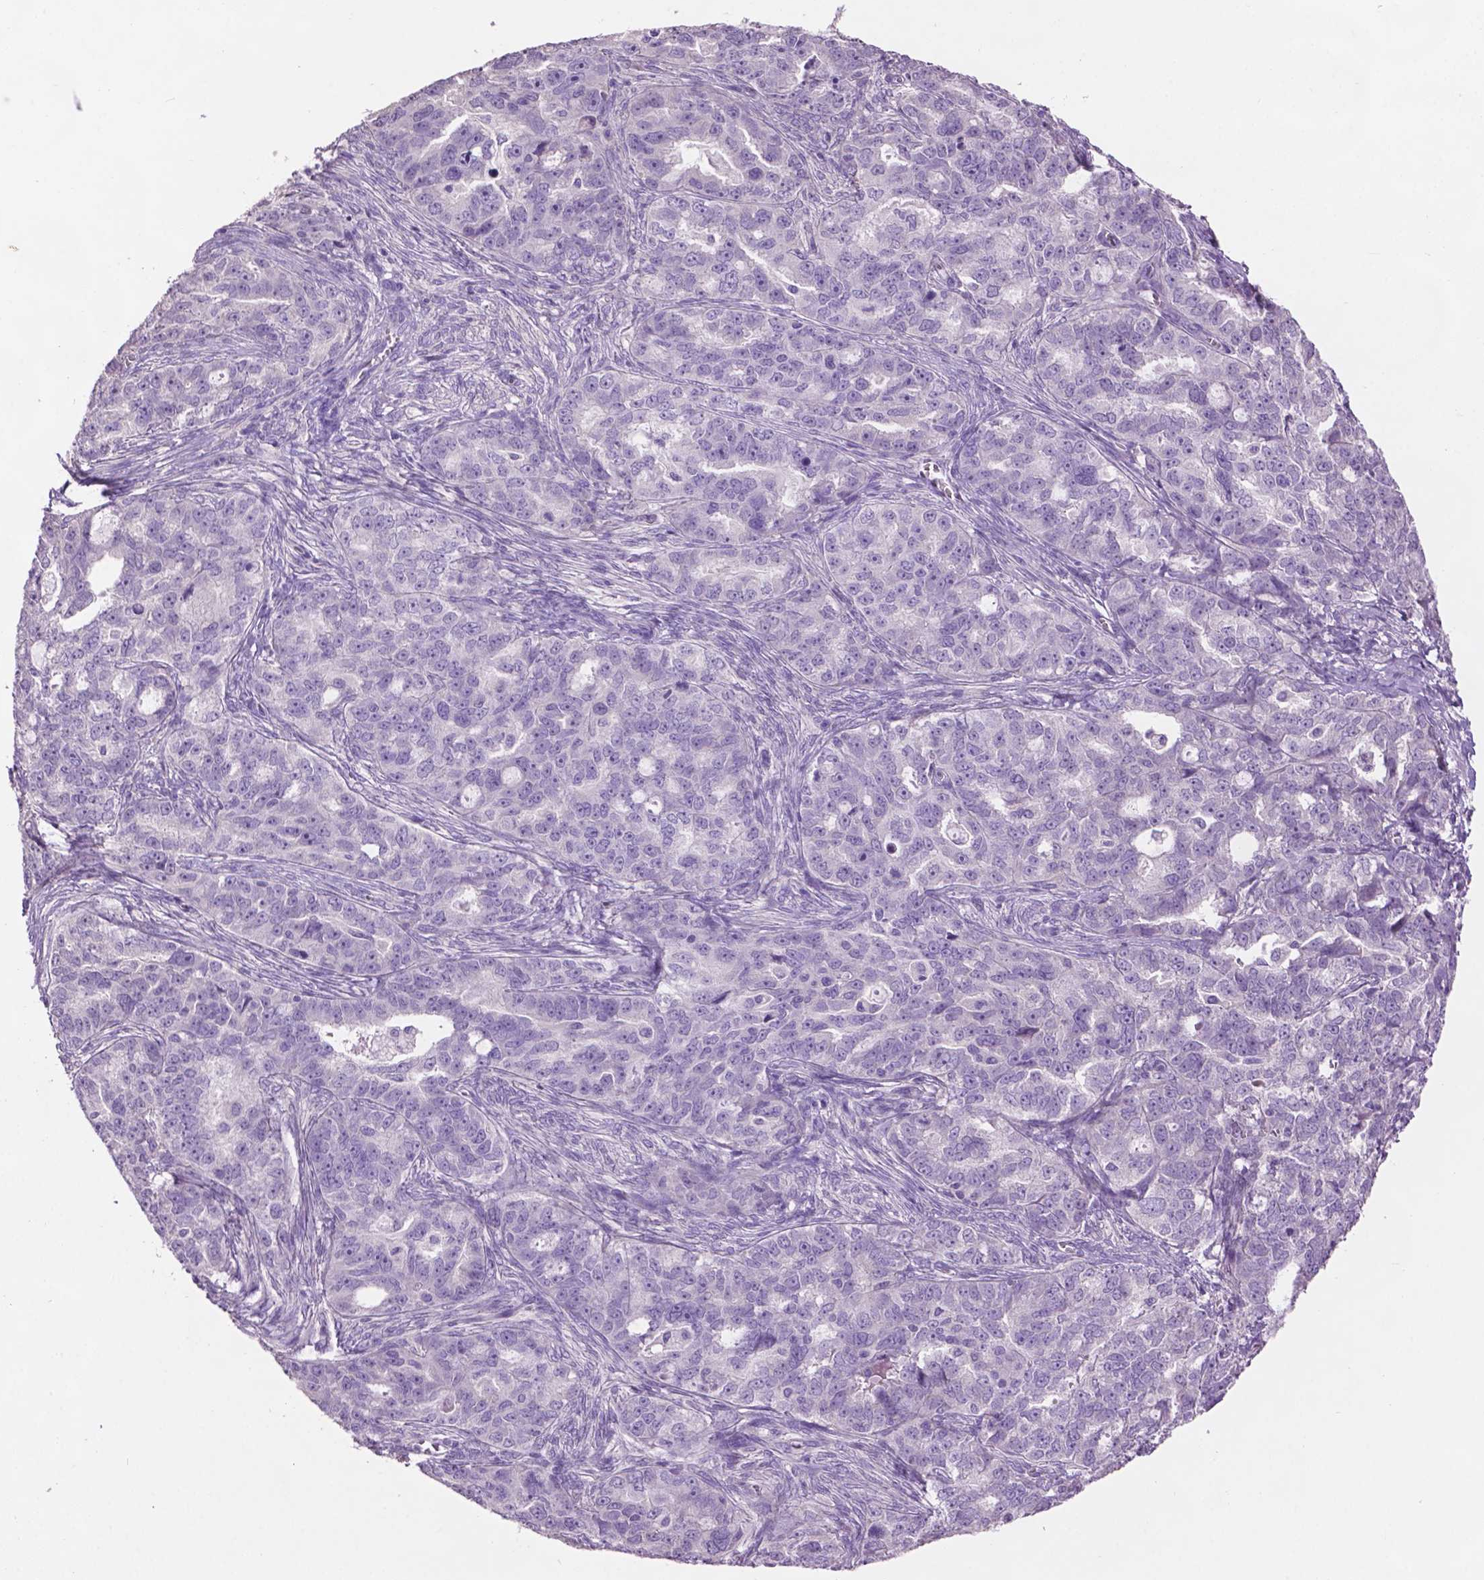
{"staining": {"intensity": "negative", "quantity": "none", "location": "none"}, "tissue": "ovarian cancer", "cell_type": "Tumor cells", "image_type": "cancer", "snomed": [{"axis": "morphology", "description": "Cystadenocarcinoma, serous, NOS"}, {"axis": "topography", "description": "Ovary"}], "caption": "A high-resolution micrograph shows immunohistochemistry staining of ovarian cancer, which shows no significant expression in tumor cells.", "gene": "CRYBA4", "patient": {"sex": "female", "age": 51}}